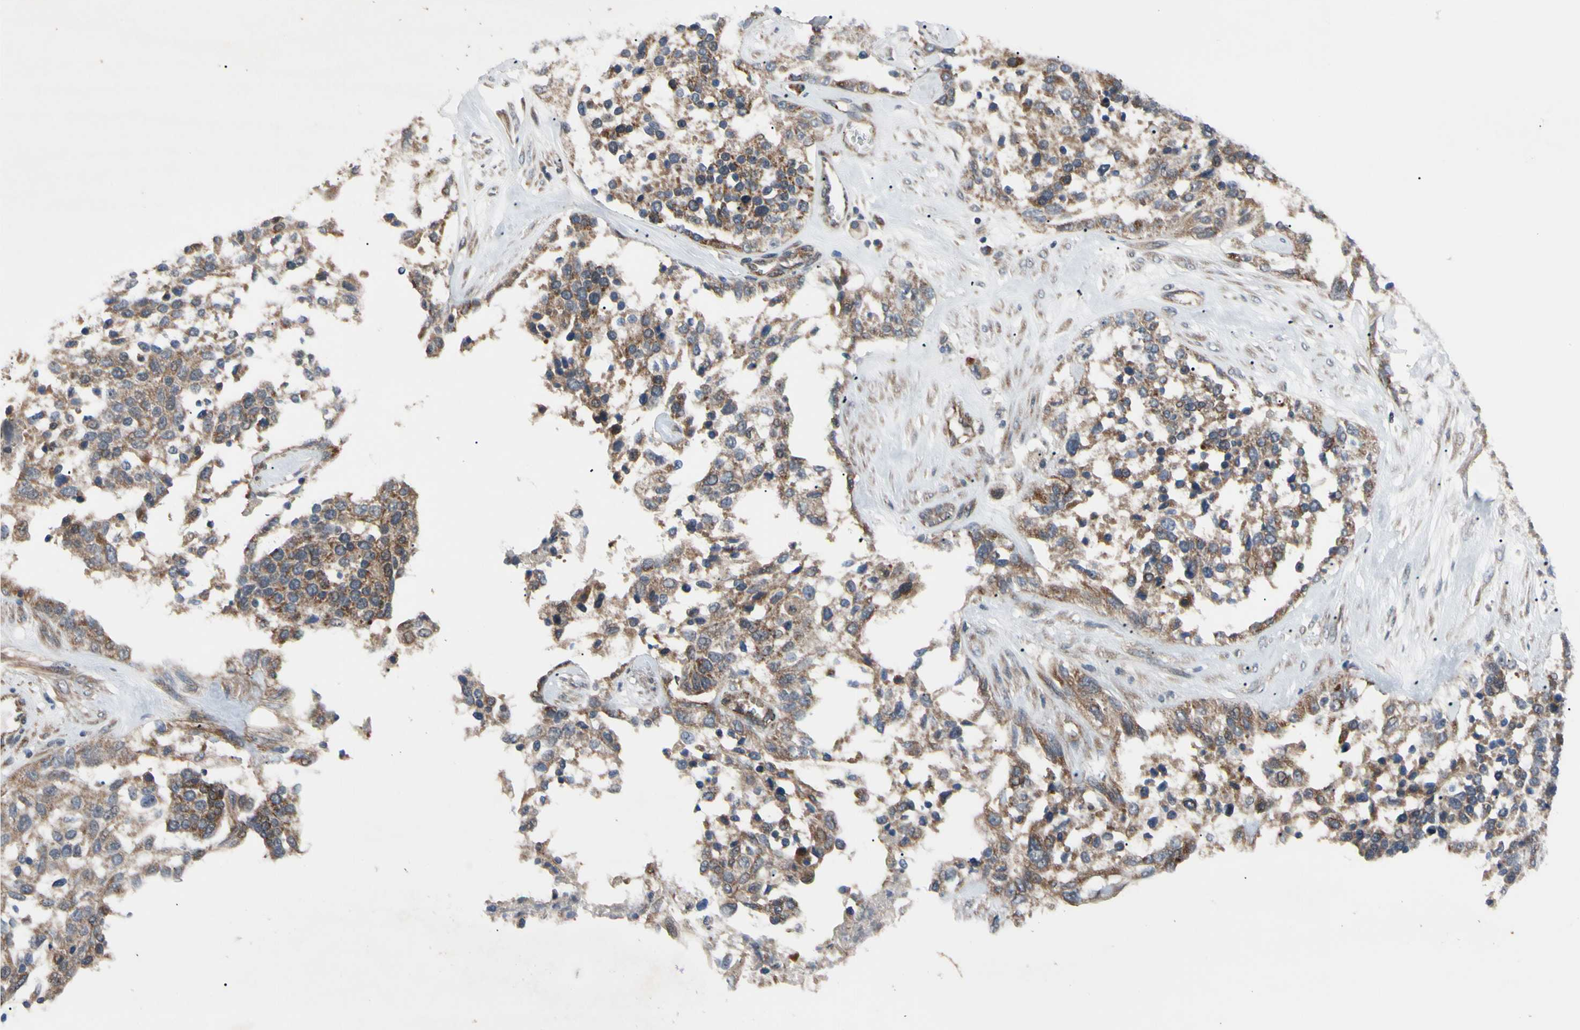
{"staining": {"intensity": "moderate", "quantity": ">75%", "location": "cytoplasmic/membranous"}, "tissue": "ovarian cancer", "cell_type": "Tumor cells", "image_type": "cancer", "snomed": [{"axis": "morphology", "description": "Cystadenocarcinoma, serous, NOS"}, {"axis": "topography", "description": "Ovary"}], "caption": "A high-resolution photomicrograph shows immunohistochemistry staining of serous cystadenocarcinoma (ovarian), which shows moderate cytoplasmic/membranous staining in approximately >75% of tumor cells. Immunohistochemistry (ihc) stains the protein of interest in brown and the nuclei are stained blue.", "gene": "SVIL", "patient": {"sex": "female", "age": 44}}